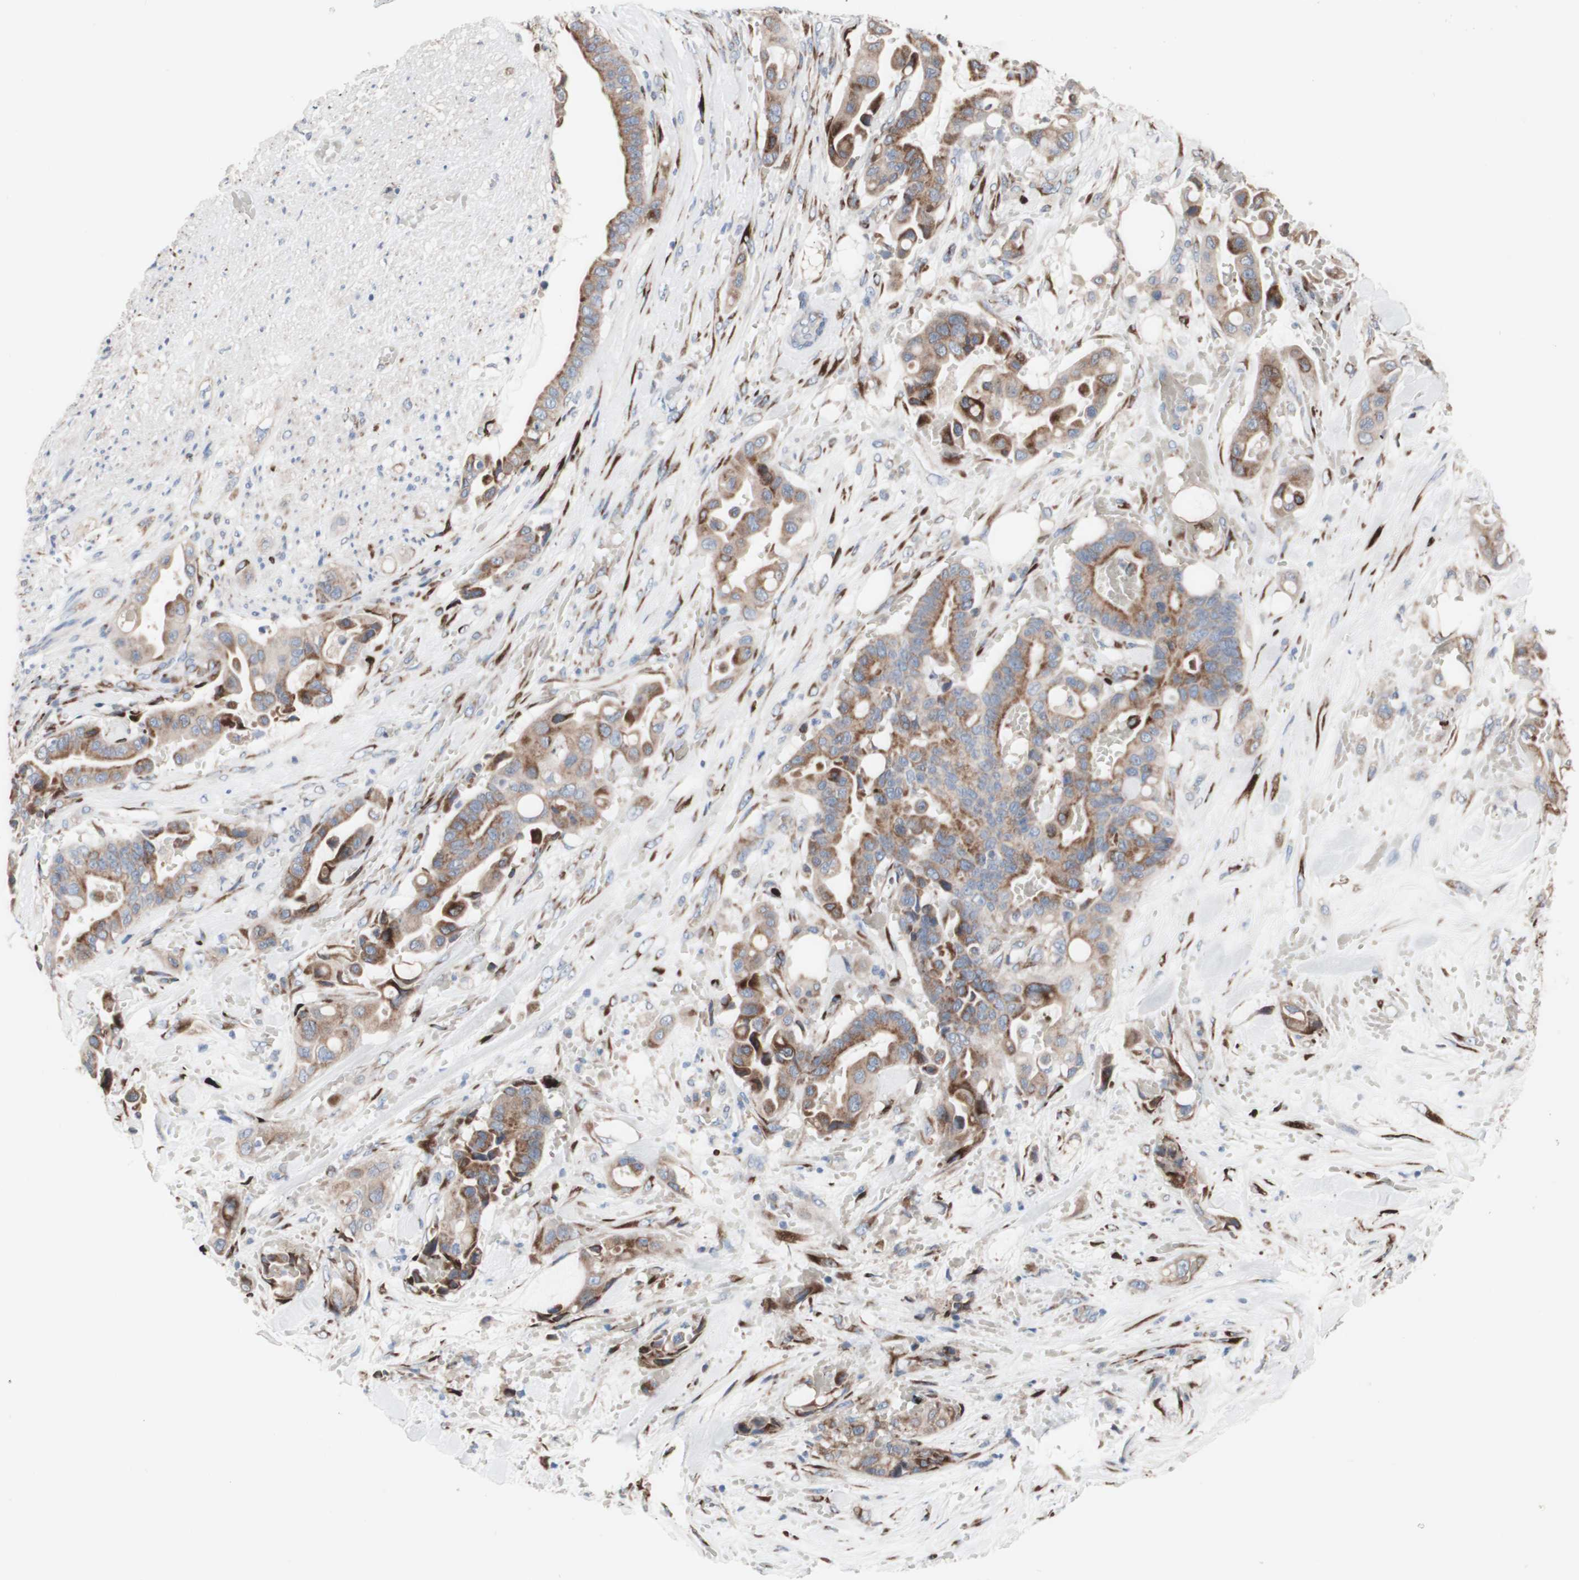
{"staining": {"intensity": "strong", "quantity": ">75%", "location": "cytoplasmic/membranous"}, "tissue": "liver cancer", "cell_type": "Tumor cells", "image_type": "cancer", "snomed": [{"axis": "morphology", "description": "Cholangiocarcinoma"}, {"axis": "topography", "description": "Liver"}], "caption": "Protein staining of cholangiocarcinoma (liver) tissue shows strong cytoplasmic/membranous staining in about >75% of tumor cells. The staining is performed using DAB (3,3'-diaminobenzidine) brown chromogen to label protein expression. The nuclei are counter-stained blue using hematoxylin.", "gene": "AGPAT5", "patient": {"sex": "female", "age": 61}}